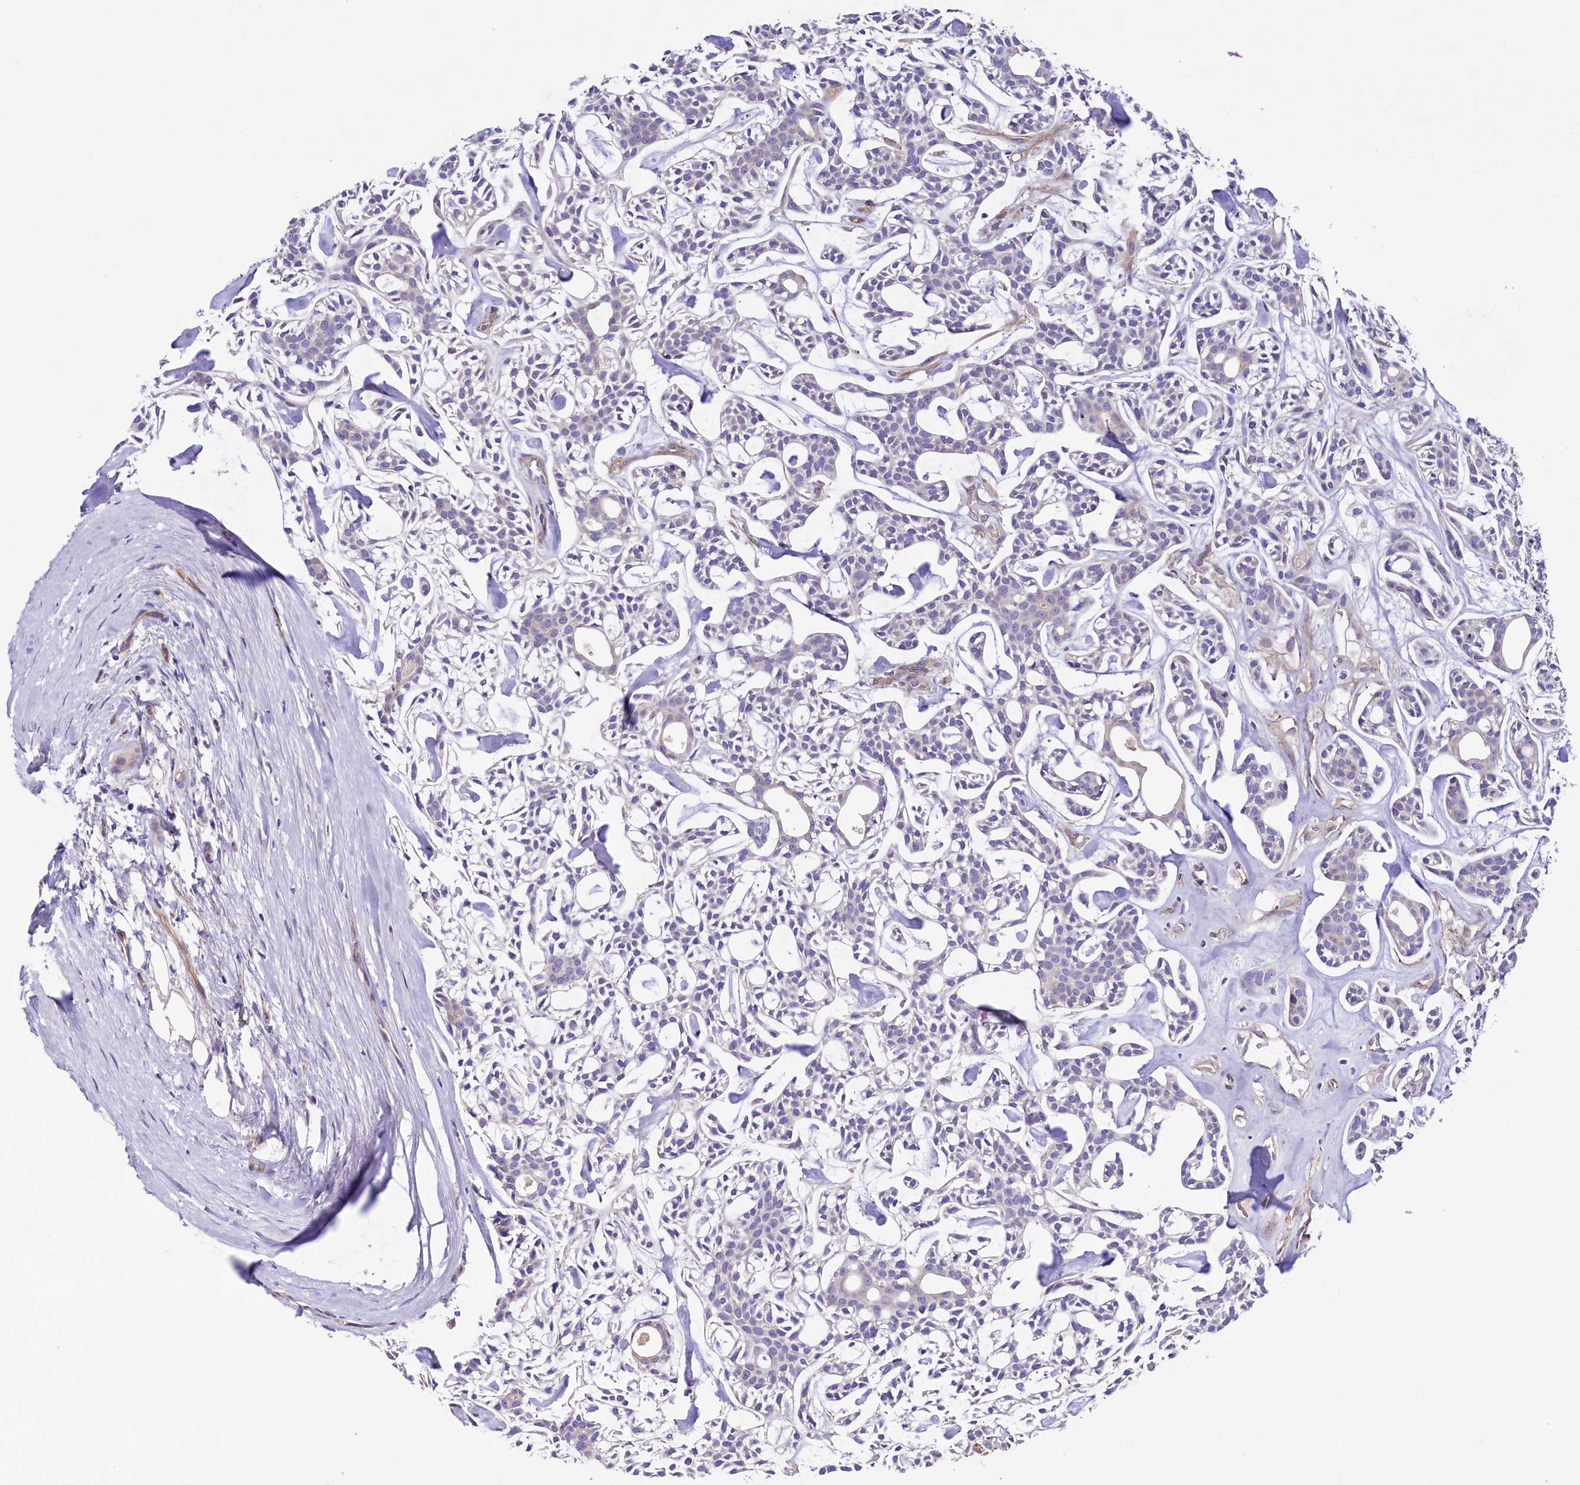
{"staining": {"intensity": "negative", "quantity": "none", "location": "none"}, "tissue": "head and neck cancer", "cell_type": "Tumor cells", "image_type": "cancer", "snomed": [{"axis": "morphology", "description": "Adenocarcinoma, NOS"}, {"axis": "topography", "description": "Salivary gland"}, {"axis": "topography", "description": "Head-Neck"}], "caption": "Head and neck cancer stained for a protein using immunohistochemistry (IHC) reveals no positivity tumor cells.", "gene": "SLF1", "patient": {"sex": "male", "age": 55}}